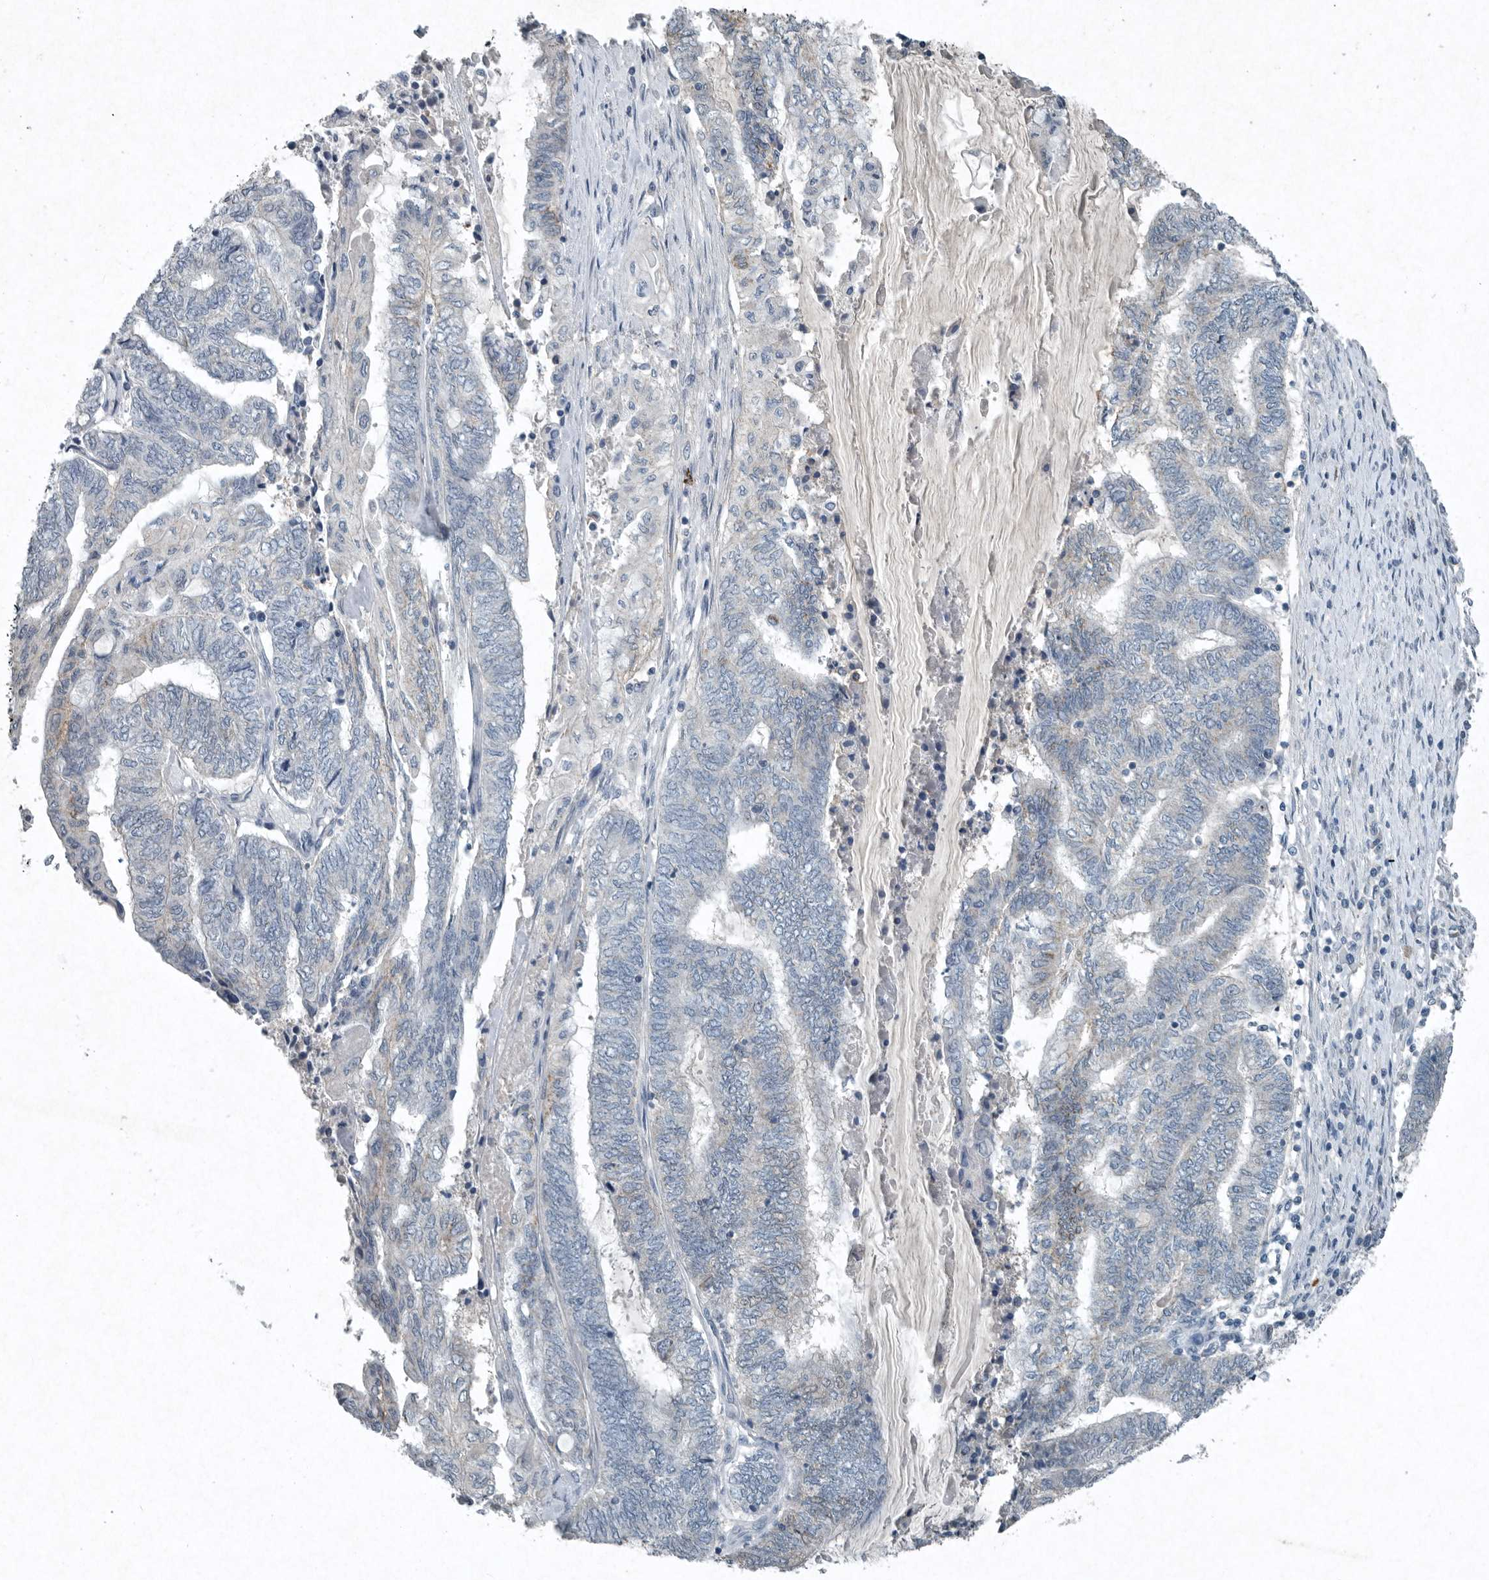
{"staining": {"intensity": "negative", "quantity": "none", "location": "none"}, "tissue": "endometrial cancer", "cell_type": "Tumor cells", "image_type": "cancer", "snomed": [{"axis": "morphology", "description": "Adenocarcinoma, NOS"}, {"axis": "topography", "description": "Uterus"}, {"axis": "topography", "description": "Endometrium"}], "caption": "Tumor cells show no significant protein expression in endometrial cancer. (Stains: DAB (3,3'-diaminobenzidine) immunohistochemistry (IHC) with hematoxylin counter stain, Microscopy: brightfield microscopy at high magnification).", "gene": "IL20", "patient": {"sex": "female", "age": 70}}